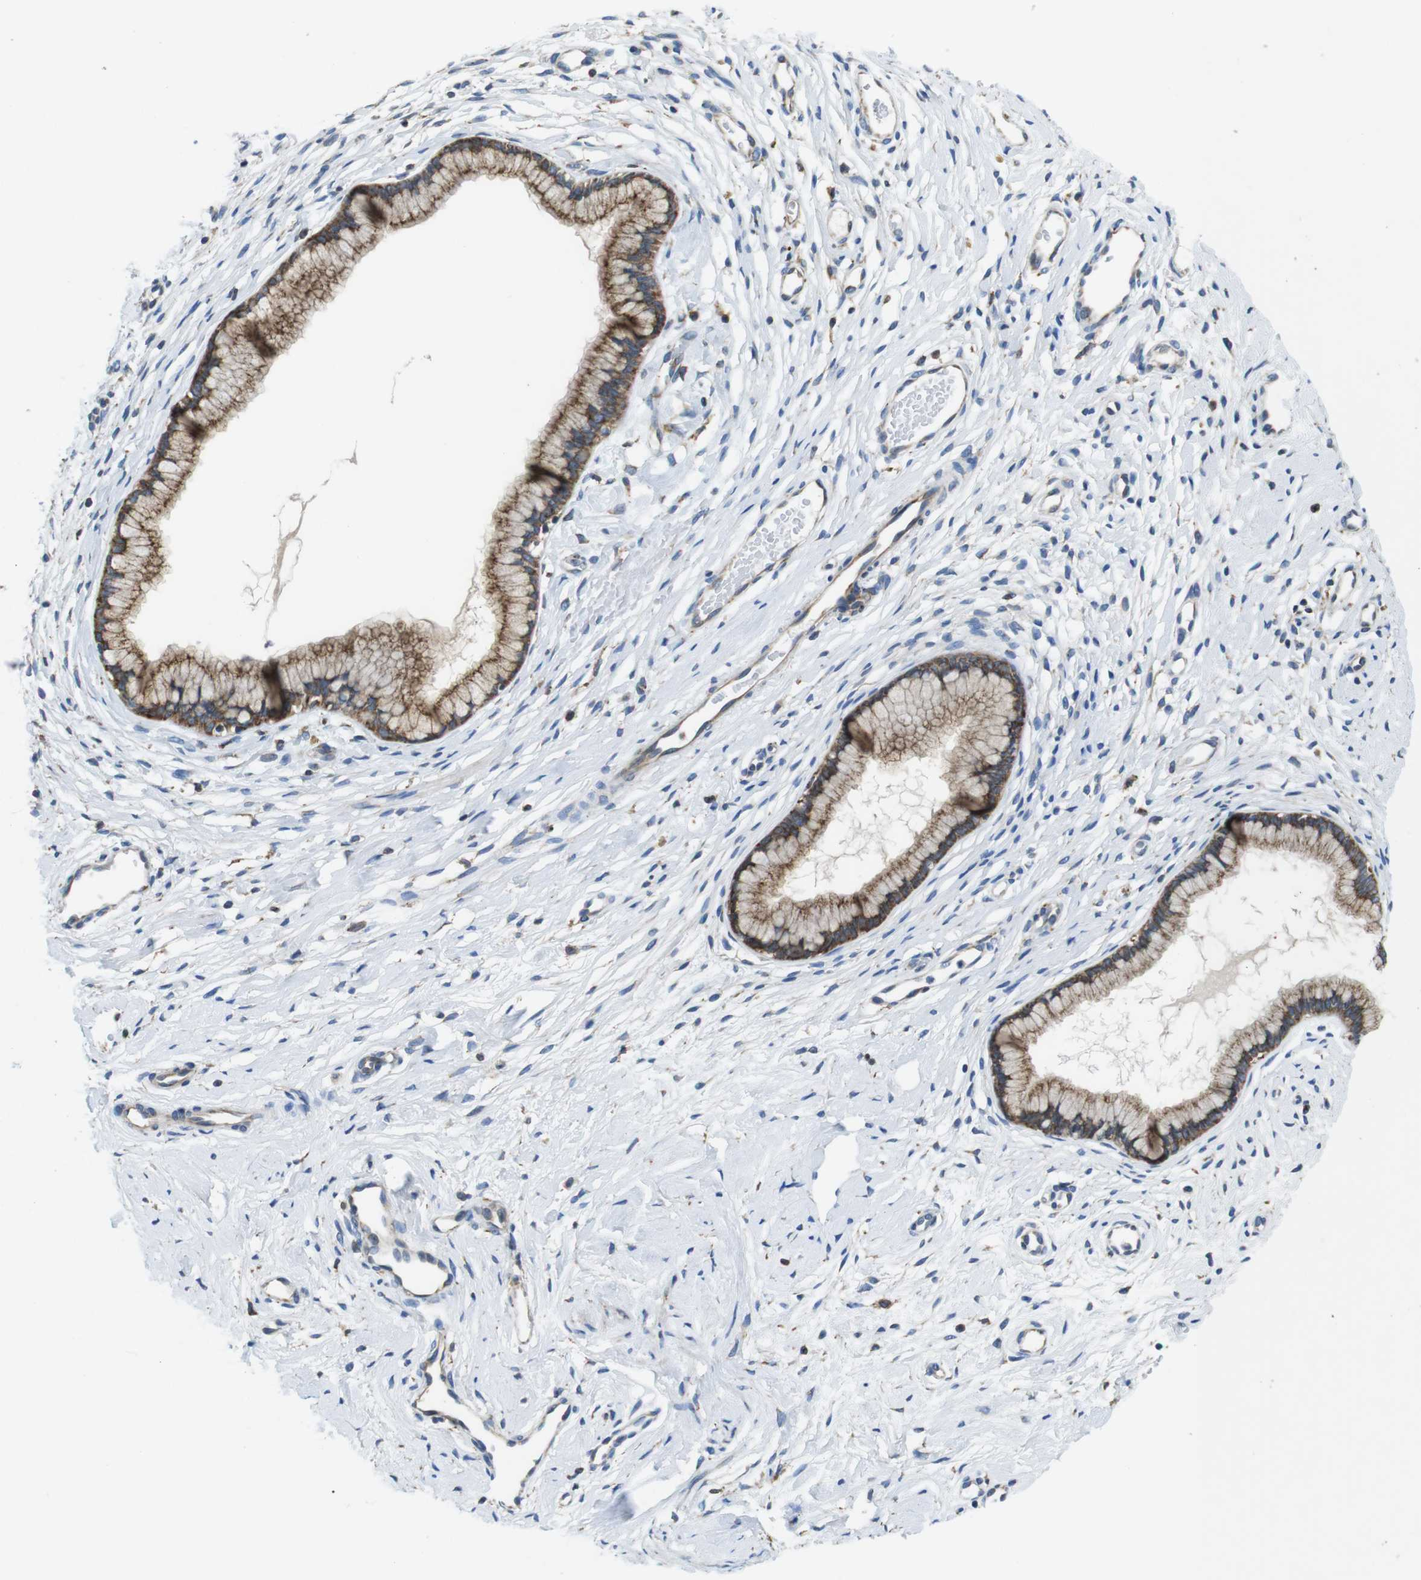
{"staining": {"intensity": "moderate", "quantity": ">75%", "location": "cytoplasmic/membranous"}, "tissue": "cervix", "cell_type": "Glandular cells", "image_type": "normal", "snomed": [{"axis": "morphology", "description": "Normal tissue, NOS"}, {"axis": "topography", "description": "Cervix"}], "caption": "Cervix stained for a protein (brown) demonstrates moderate cytoplasmic/membranous positive expression in about >75% of glandular cells.", "gene": "UGGT1", "patient": {"sex": "female", "age": 65}}